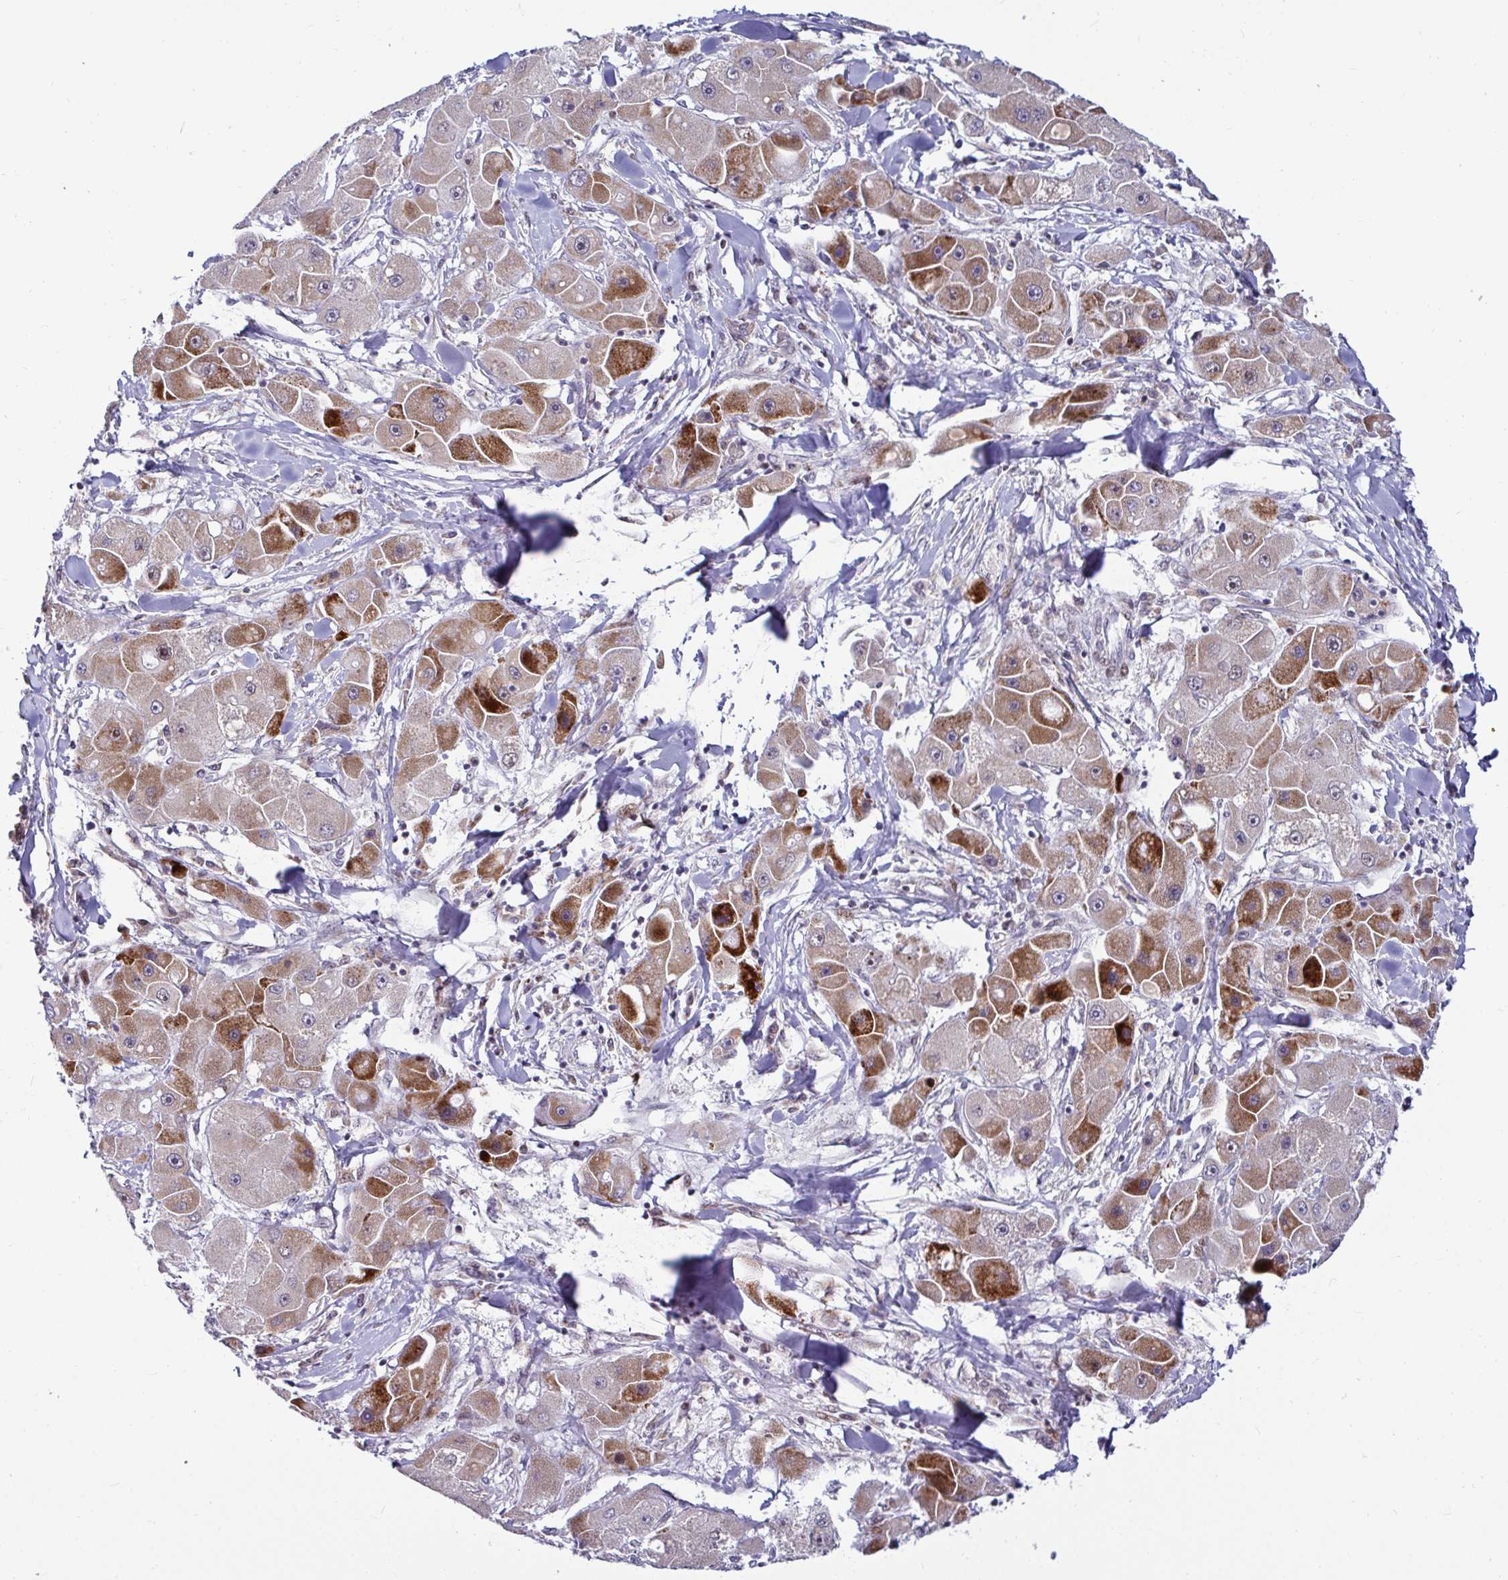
{"staining": {"intensity": "moderate", "quantity": ">75%", "location": "cytoplasmic/membranous"}, "tissue": "liver cancer", "cell_type": "Tumor cells", "image_type": "cancer", "snomed": [{"axis": "morphology", "description": "Carcinoma, Hepatocellular, NOS"}, {"axis": "topography", "description": "Liver"}], "caption": "Brown immunohistochemical staining in human liver hepatocellular carcinoma shows moderate cytoplasmic/membranous staining in about >75% of tumor cells. (brown staining indicates protein expression, while blue staining denotes nuclei).", "gene": "DZIP1", "patient": {"sex": "male", "age": 24}}